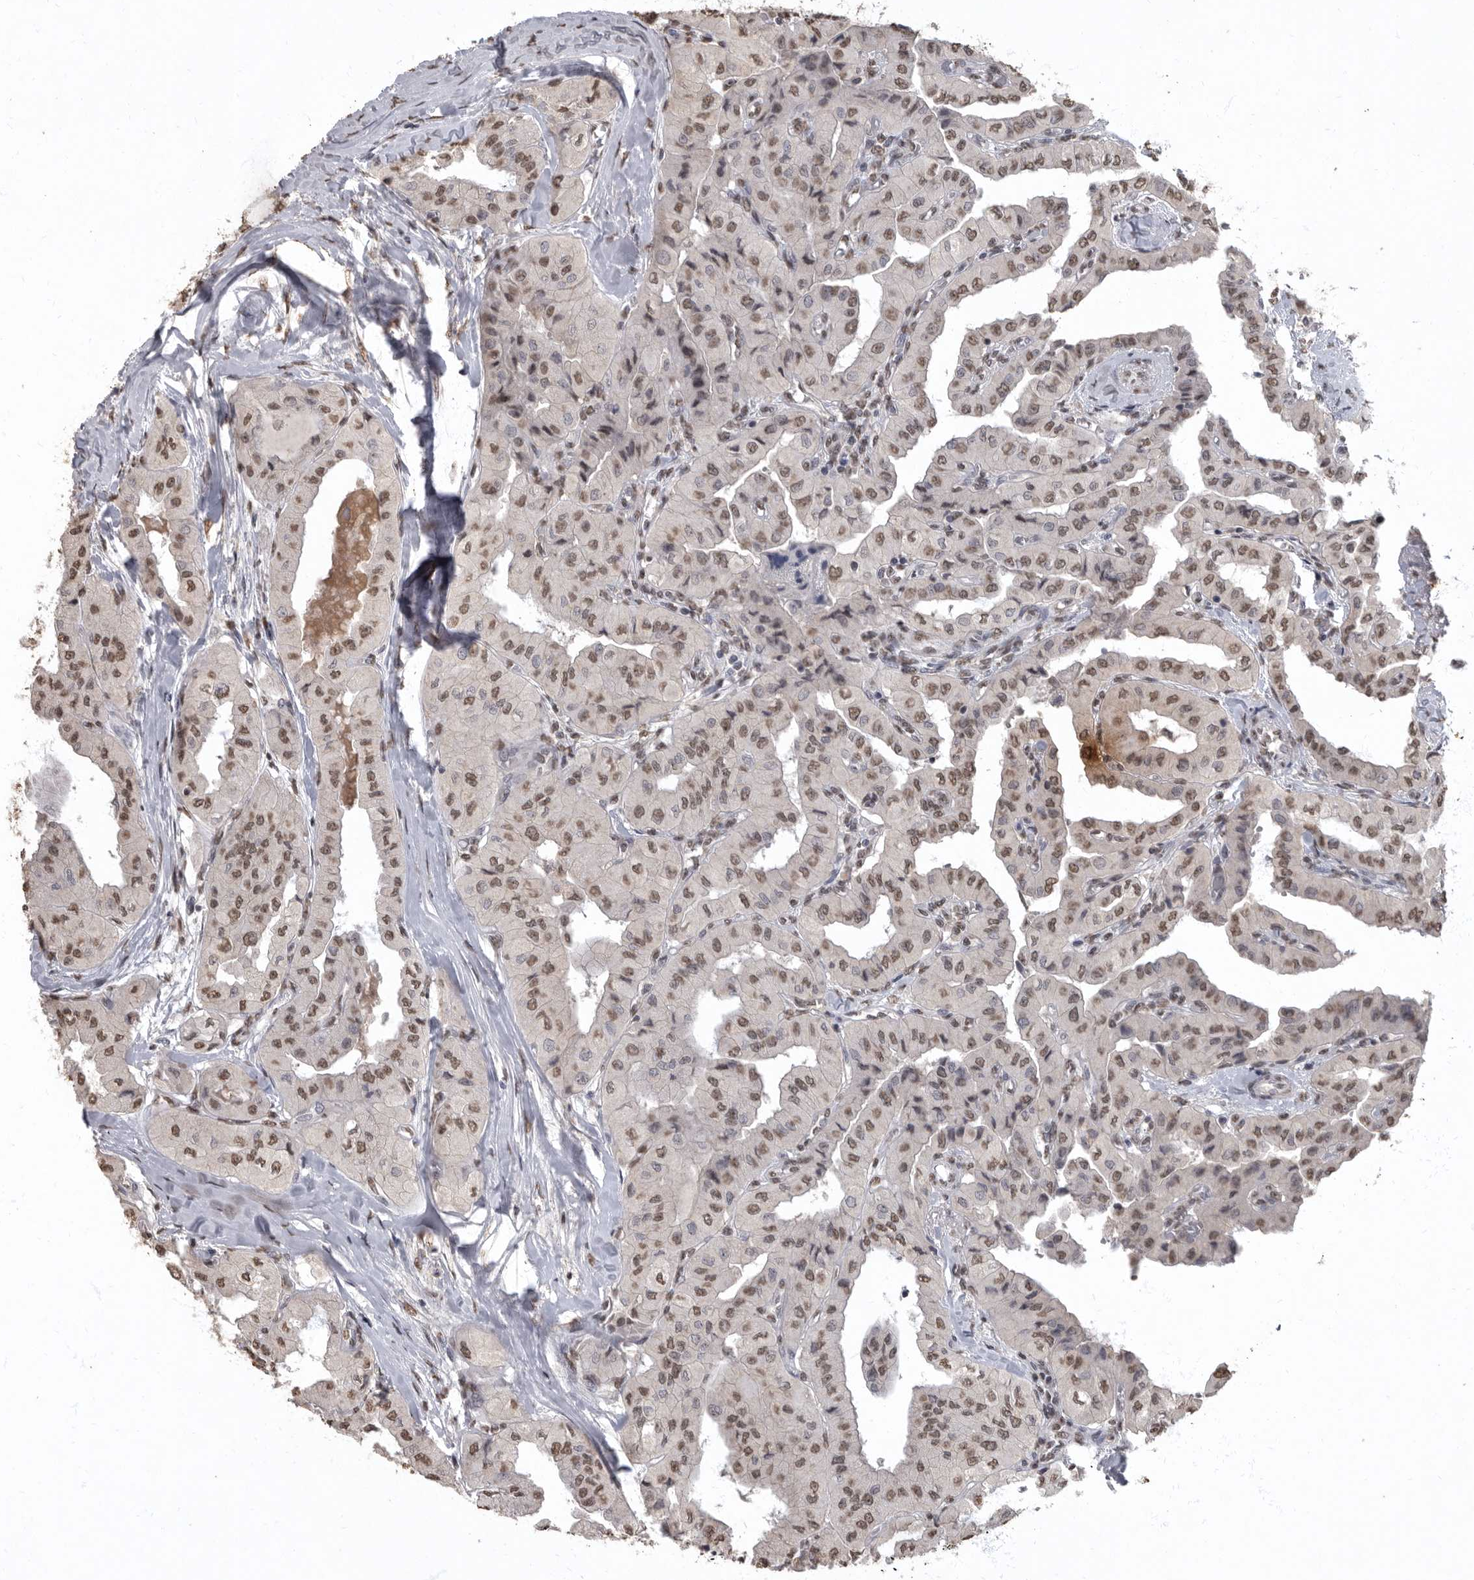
{"staining": {"intensity": "weak", "quantity": ">75%", "location": "nuclear"}, "tissue": "thyroid cancer", "cell_type": "Tumor cells", "image_type": "cancer", "snomed": [{"axis": "morphology", "description": "Papillary adenocarcinoma, NOS"}, {"axis": "topography", "description": "Thyroid gland"}], "caption": "Immunohistochemistry (IHC) (DAB) staining of human thyroid papillary adenocarcinoma reveals weak nuclear protein positivity in approximately >75% of tumor cells. (DAB IHC, brown staining for protein, blue staining for nuclei).", "gene": "NBL1", "patient": {"sex": "female", "age": 59}}